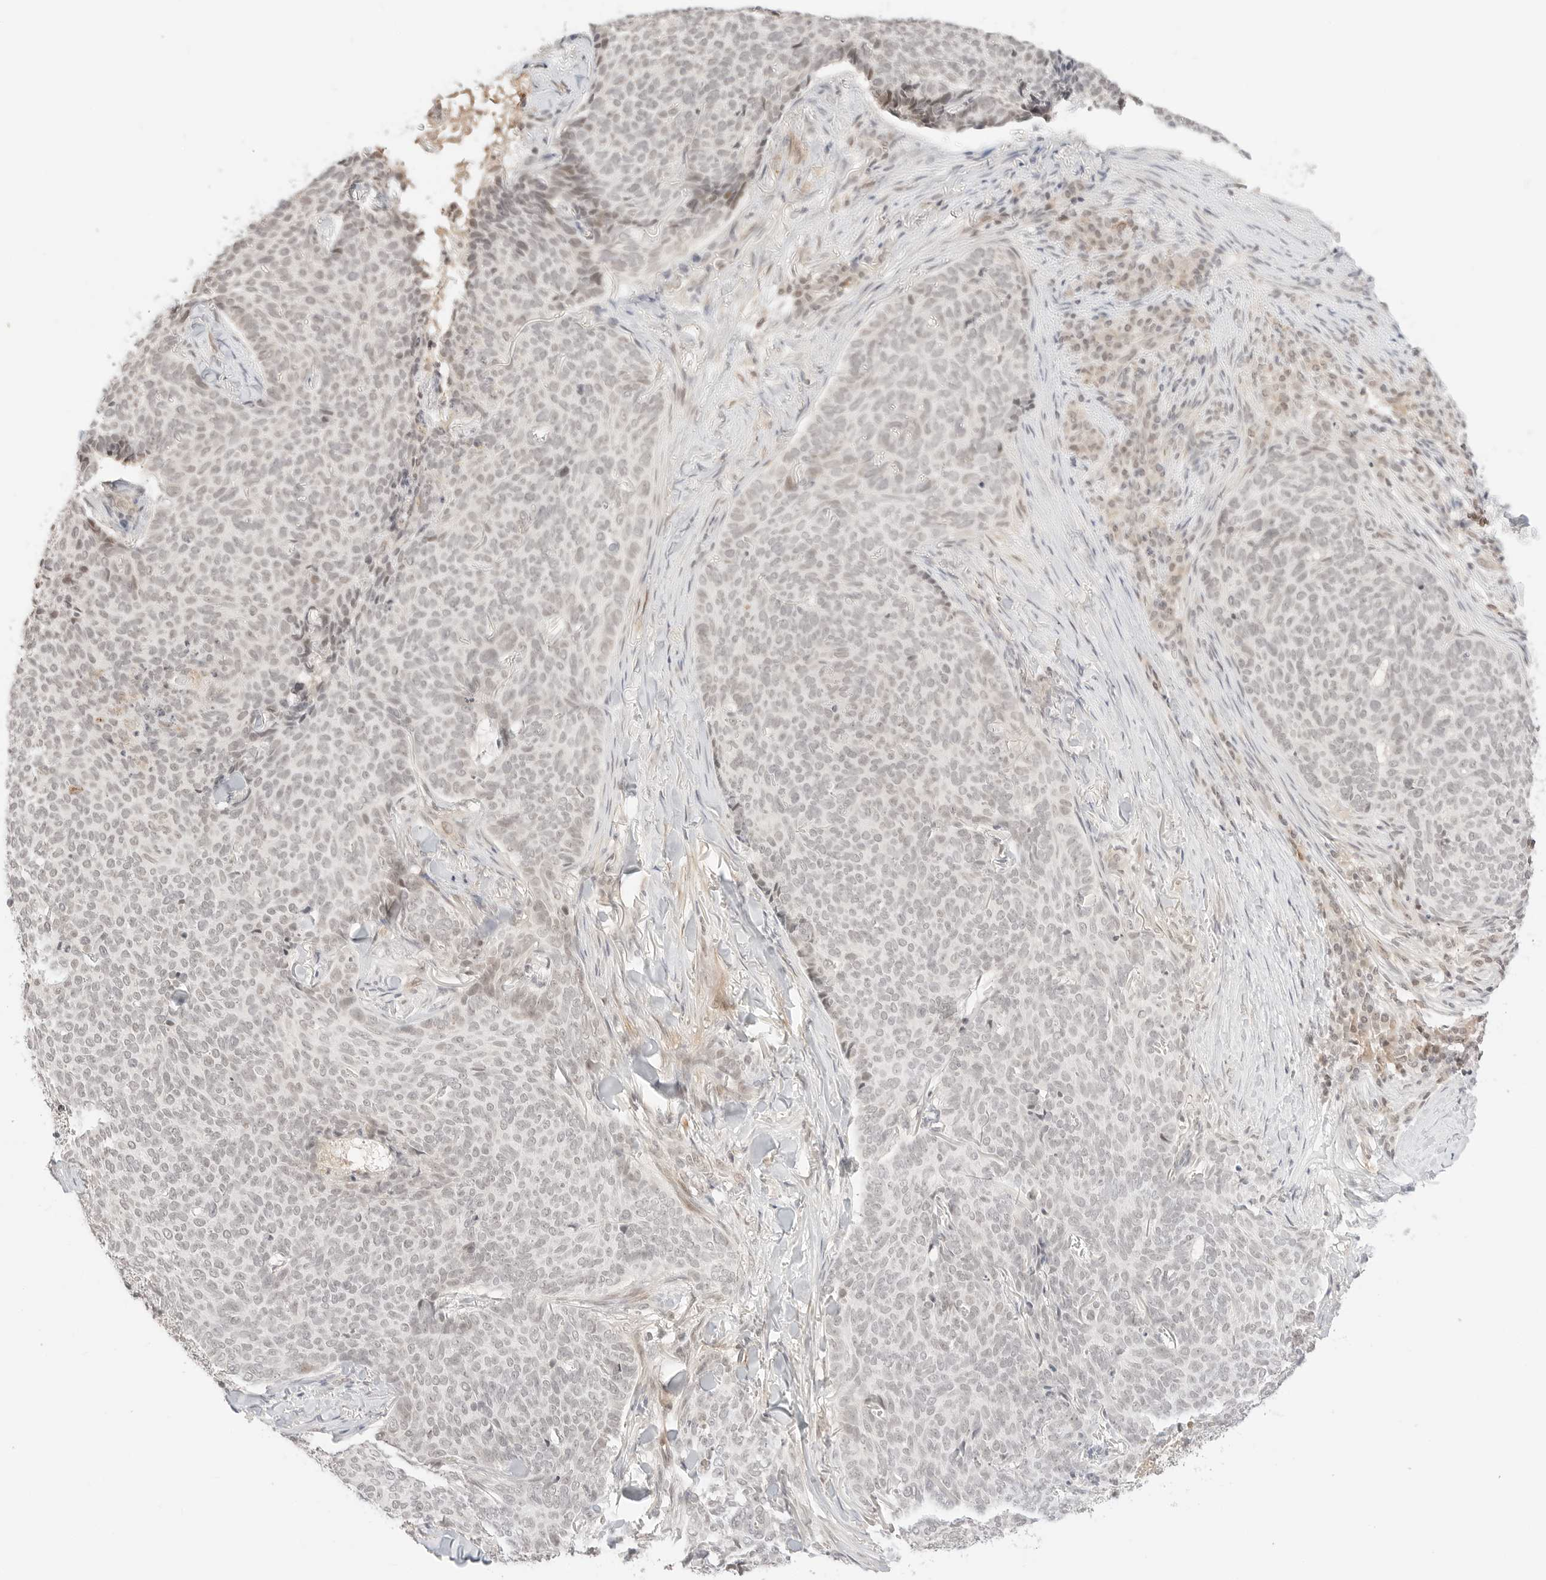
{"staining": {"intensity": "weak", "quantity": "<25%", "location": "nuclear"}, "tissue": "skin cancer", "cell_type": "Tumor cells", "image_type": "cancer", "snomed": [{"axis": "morphology", "description": "Normal tissue, NOS"}, {"axis": "morphology", "description": "Basal cell carcinoma"}, {"axis": "topography", "description": "Skin"}], "caption": "Immunohistochemistry (IHC) photomicrograph of neoplastic tissue: human skin cancer (basal cell carcinoma) stained with DAB (3,3'-diaminobenzidine) reveals no significant protein expression in tumor cells. (DAB (3,3'-diaminobenzidine) immunohistochemistry (IHC) with hematoxylin counter stain).", "gene": "RPS6KL1", "patient": {"sex": "male", "age": 50}}